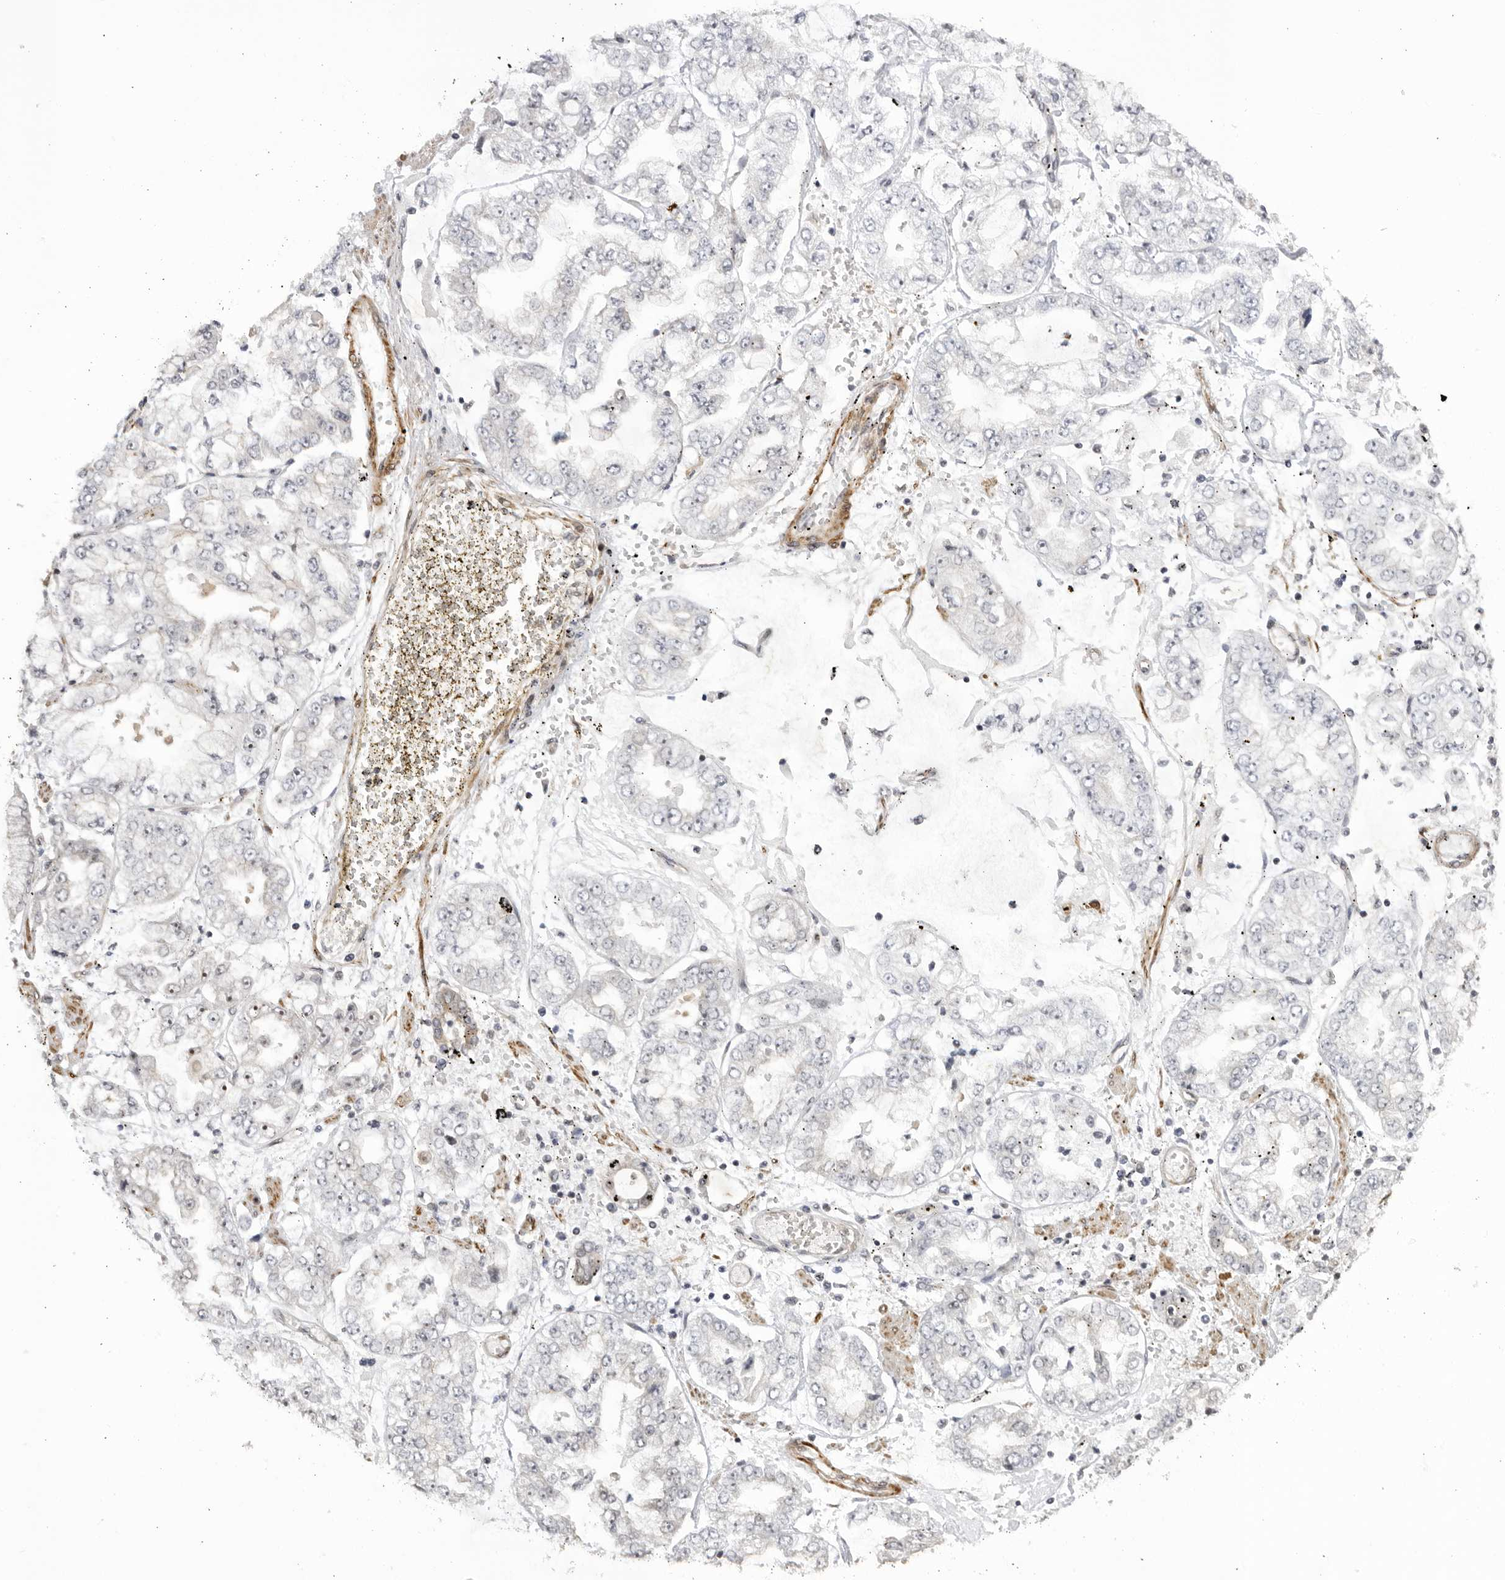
{"staining": {"intensity": "negative", "quantity": "none", "location": "none"}, "tissue": "stomach cancer", "cell_type": "Tumor cells", "image_type": "cancer", "snomed": [{"axis": "morphology", "description": "Adenocarcinoma, NOS"}, {"axis": "topography", "description": "Stomach"}], "caption": "This is an immunohistochemistry (IHC) micrograph of human adenocarcinoma (stomach). There is no expression in tumor cells.", "gene": "CNBD1", "patient": {"sex": "male", "age": 76}}